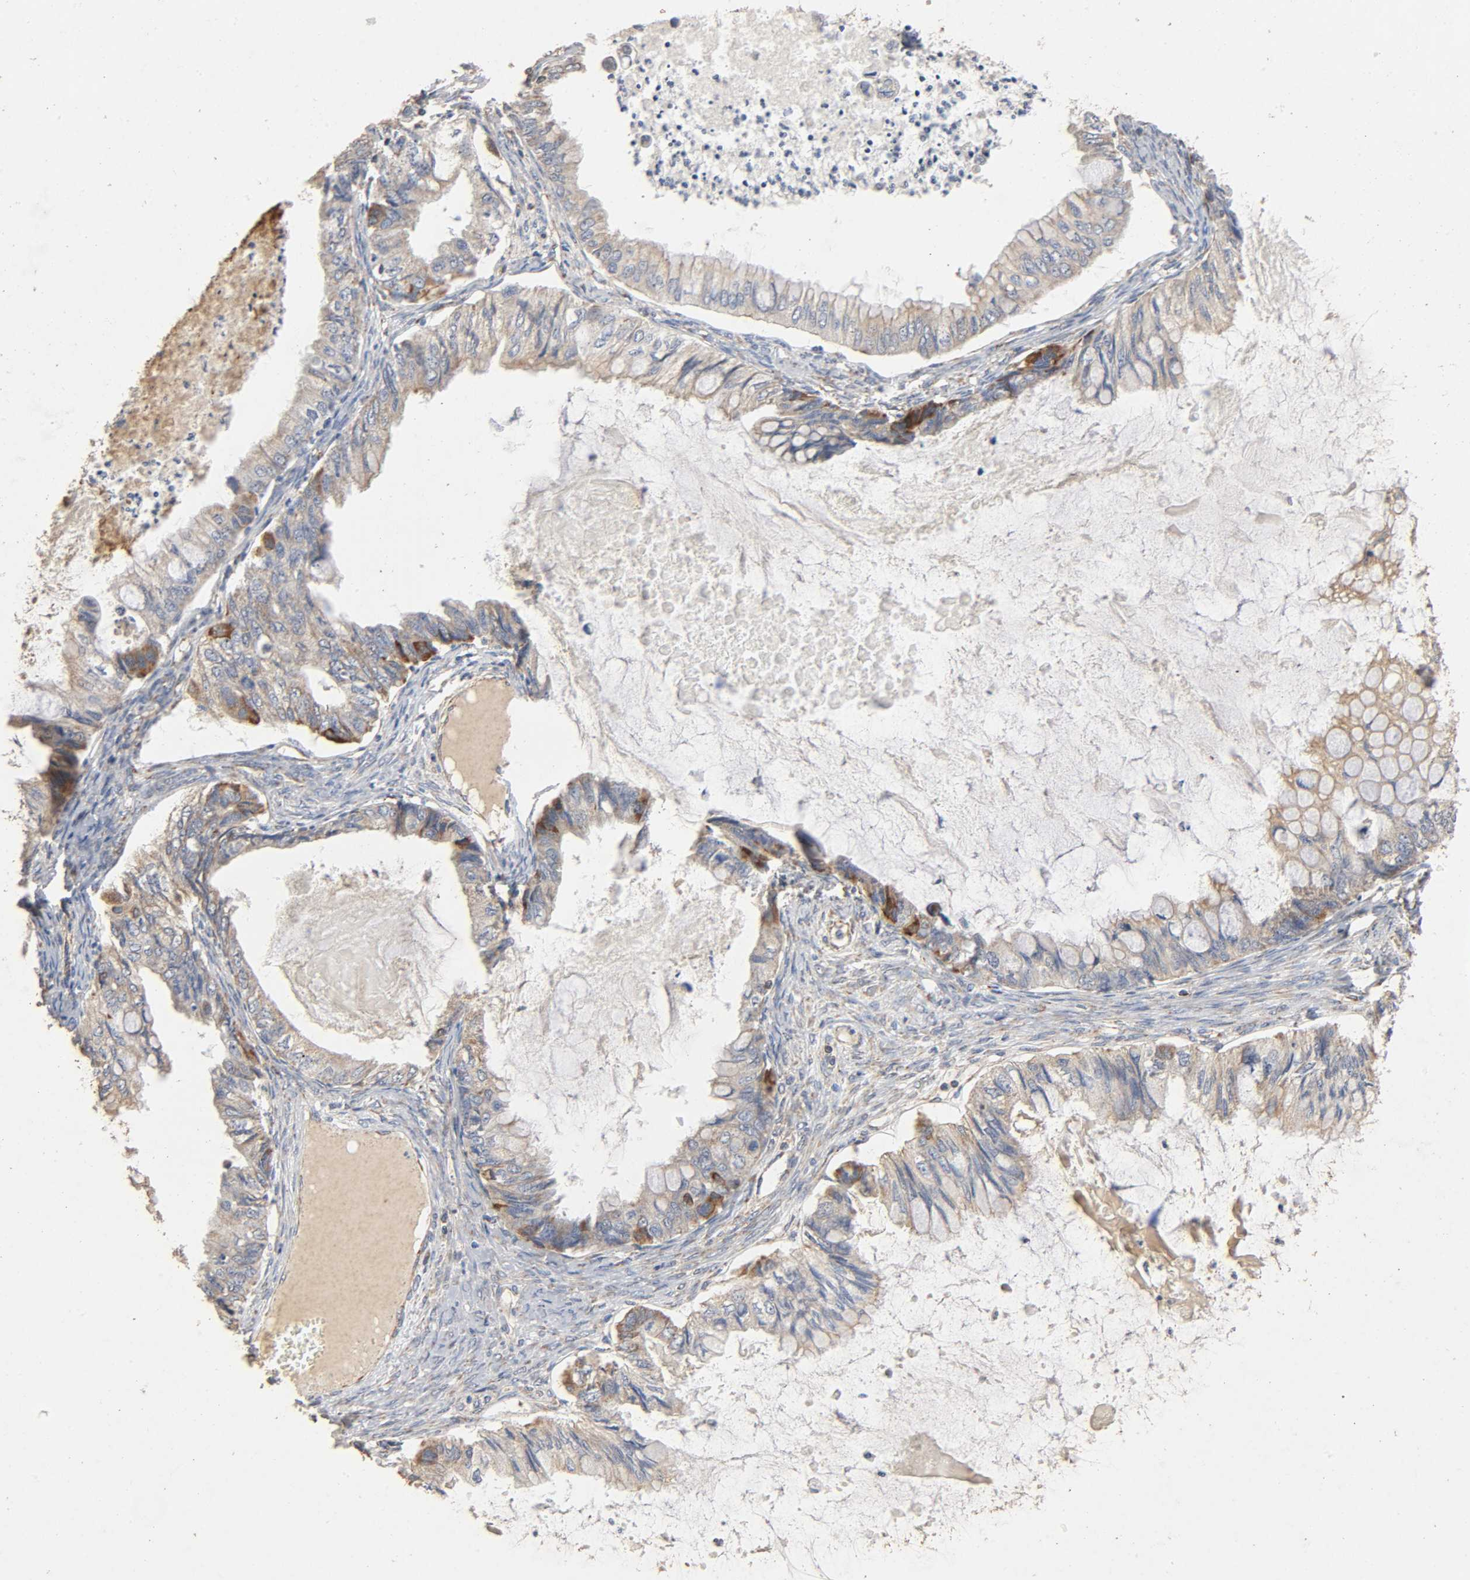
{"staining": {"intensity": "moderate", "quantity": "<25%", "location": "cytoplasmic/membranous"}, "tissue": "ovarian cancer", "cell_type": "Tumor cells", "image_type": "cancer", "snomed": [{"axis": "morphology", "description": "Cystadenocarcinoma, mucinous, NOS"}, {"axis": "topography", "description": "Ovary"}], "caption": "Brown immunohistochemical staining in human ovarian cancer reveals moderate cytoplasmic/membranous staining in about <25% of tumor cells.", "gene": "NDUFS3", "patient": {"sex": "female", "age": 80}}